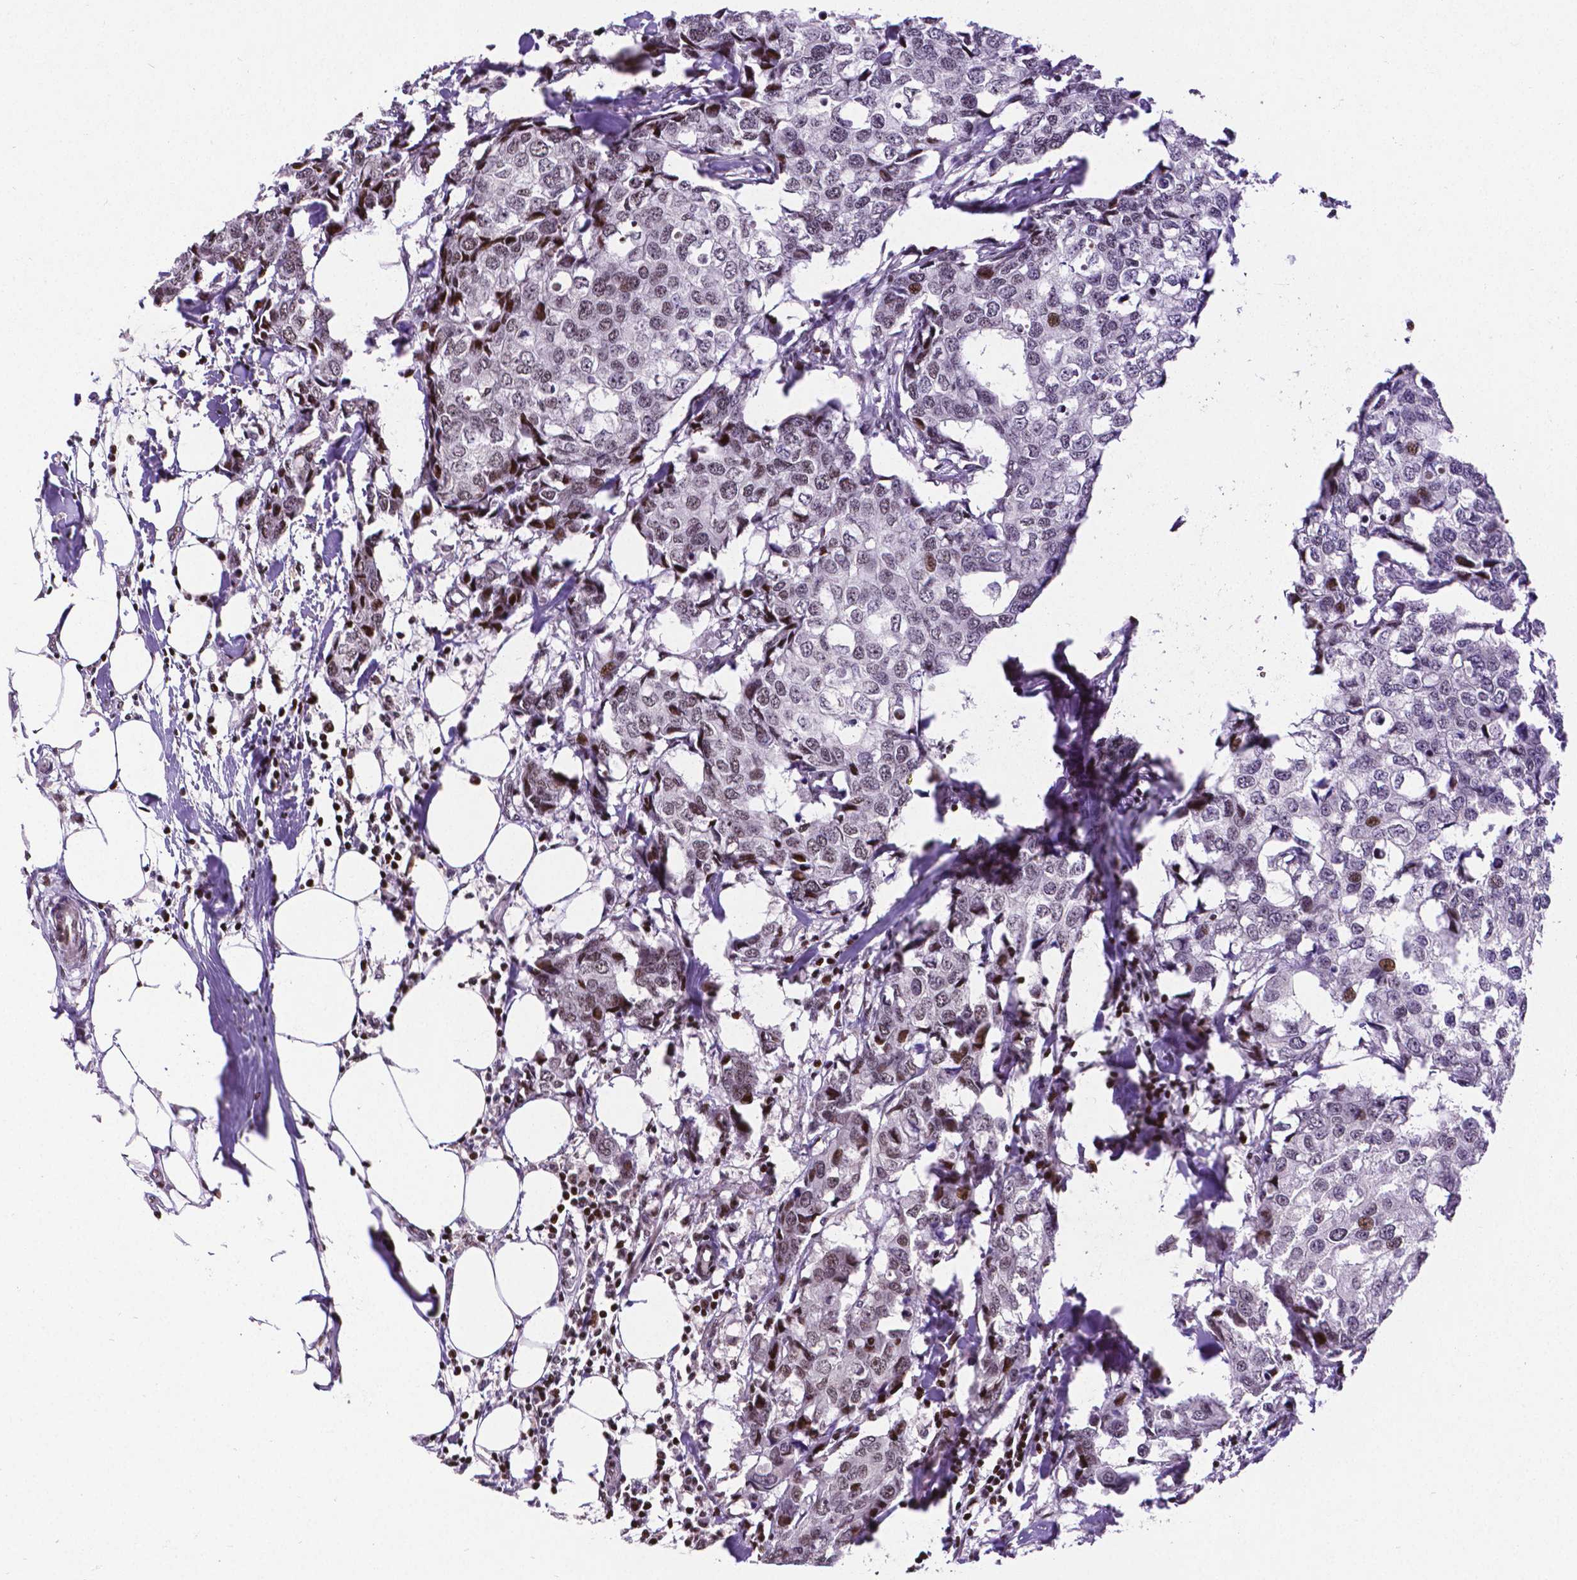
{"staining": {"intensity": "weak", "quantity": "<25%", "location": "nuclear"}, "tissue": "breast cancer", "cell_type": "Tumor cells", "image_type": "cancer", "snomed": [{"axis": "morphology", "description": "Duct carcinoma"}, {"axis": "topography", "description": "Breast"}], "caption": "Tumor cells show no significant expression in invasive ductal carcinoma (breast).", "gene": "CTCF", "patient": {"sex": "female", "age": 27}}